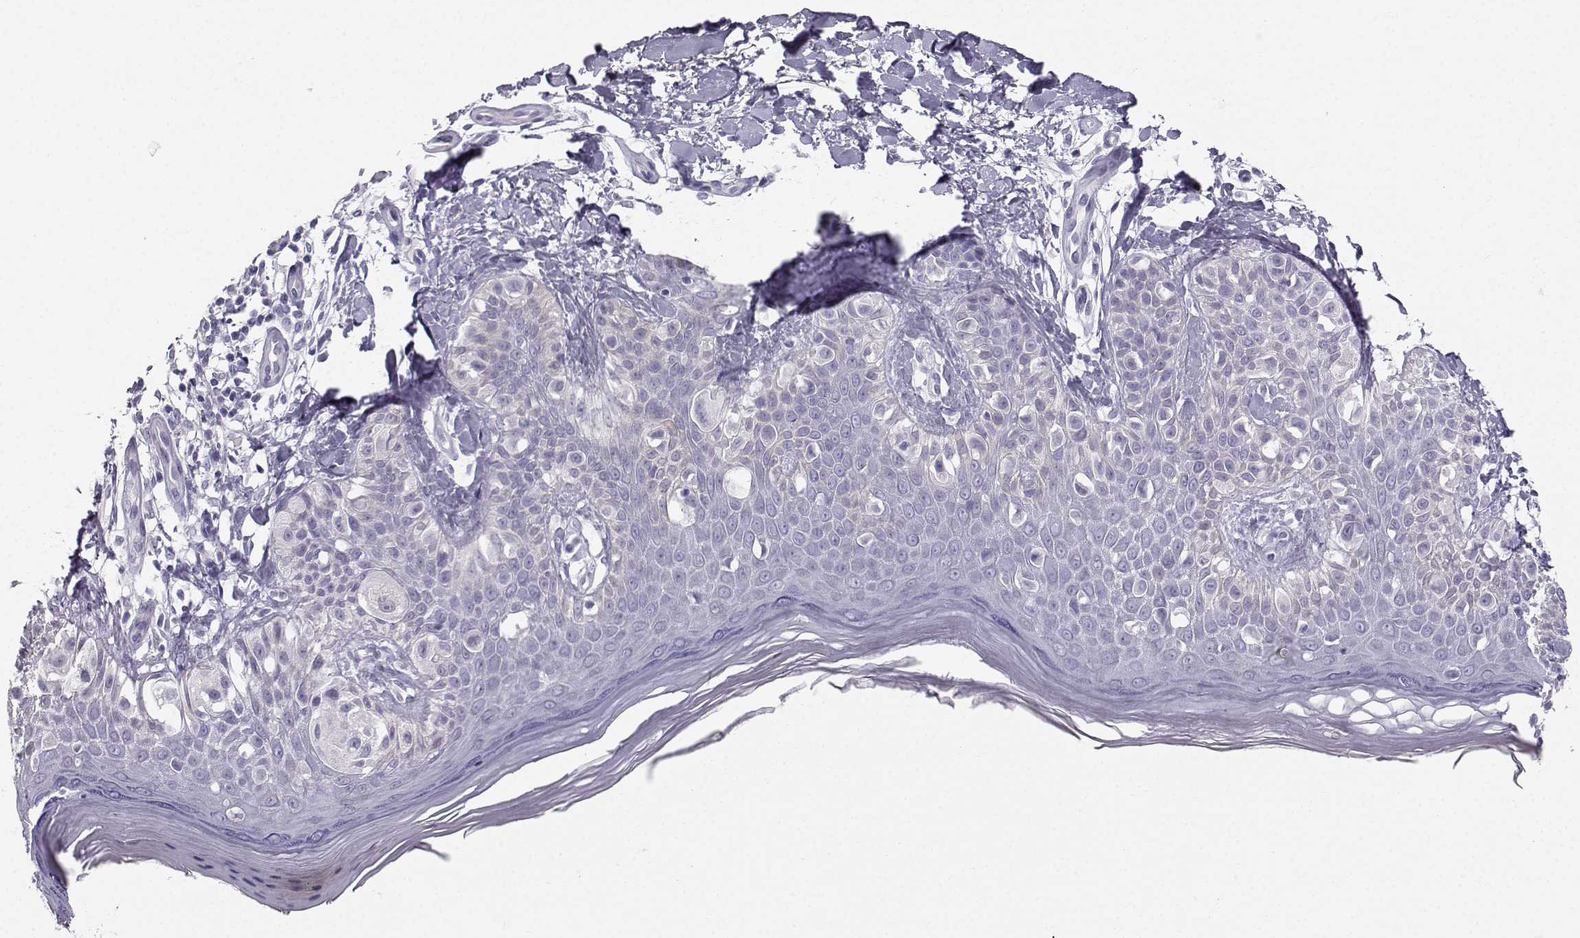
{"staining": {"intensity": "negative", "quantity": "none", "location": "none"}, "tissue": "melanoma", "cell_type": "Tumor cells", "image_type": "cancer", "snomed": [{"axis": "morphology", "description": "Malignant melanoma, NOS"}, {"axis": "topography", "description": "Skin"}], "caption": "The histopathology image displays no significant expression in tumor cells of malignant melanoma.", "gene": "IQCD", "patient": {"sex": "female", "age": 73}}